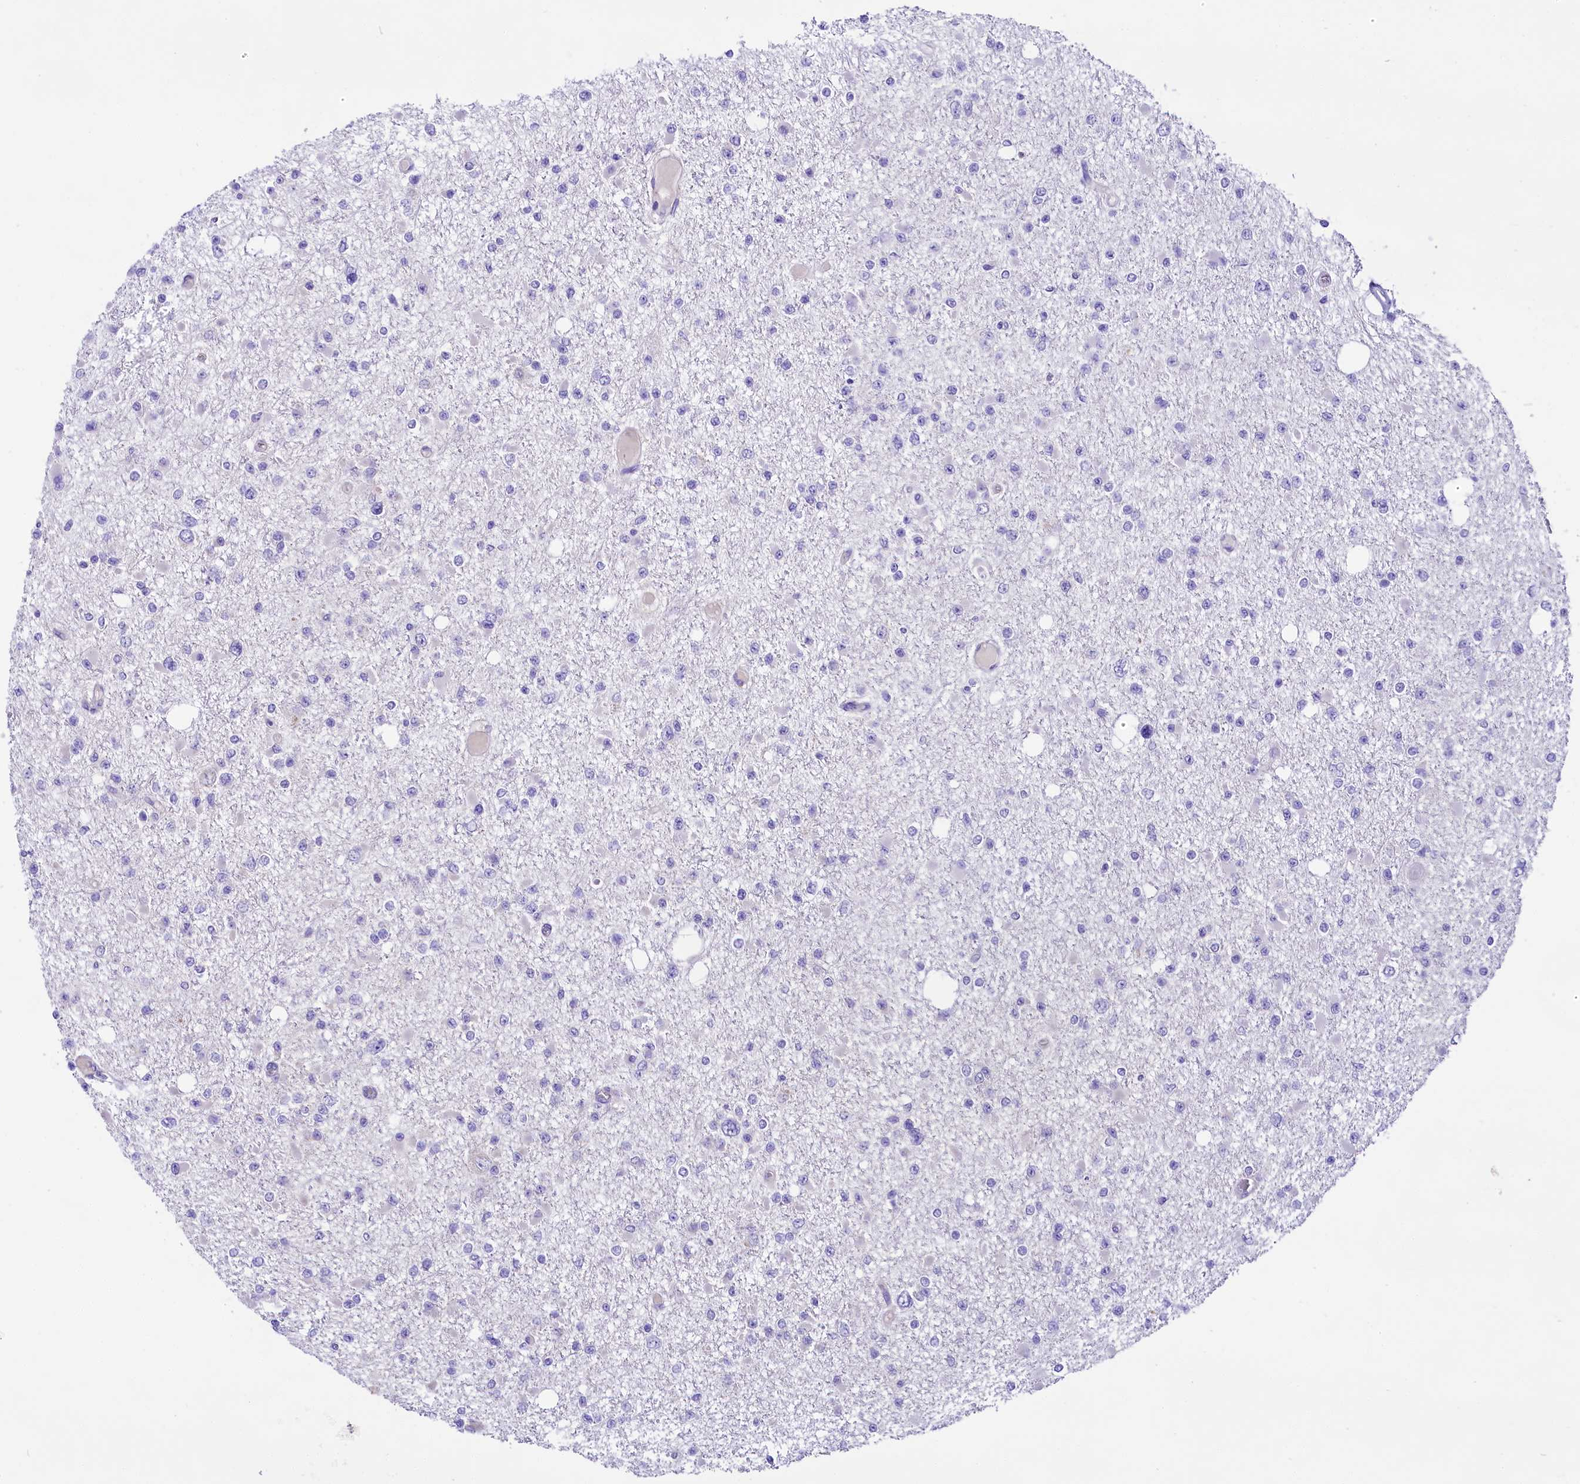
{"staining": {"intensity": "negative", "quantity": "none", "location": "none"}, "tissue": "glioma", "cell_type": "Tumor cells", "image_type": "cancer", "snomed": [{"axis": "morphology", "description": "Glioma, malignant, Low grade"}, {"axis": "topography", "description": "Brain"}], "caption": "An image of human low-grade glioma (malignant) is negative for staining in tumor cells. The staining is performed using DAB (3,3'-diaminobenzidine) brown chromogen with nuclei counter-stained in using hematoxylin.", "gene": "PEMT", "patient": {"sex": "female", "age": 22}}